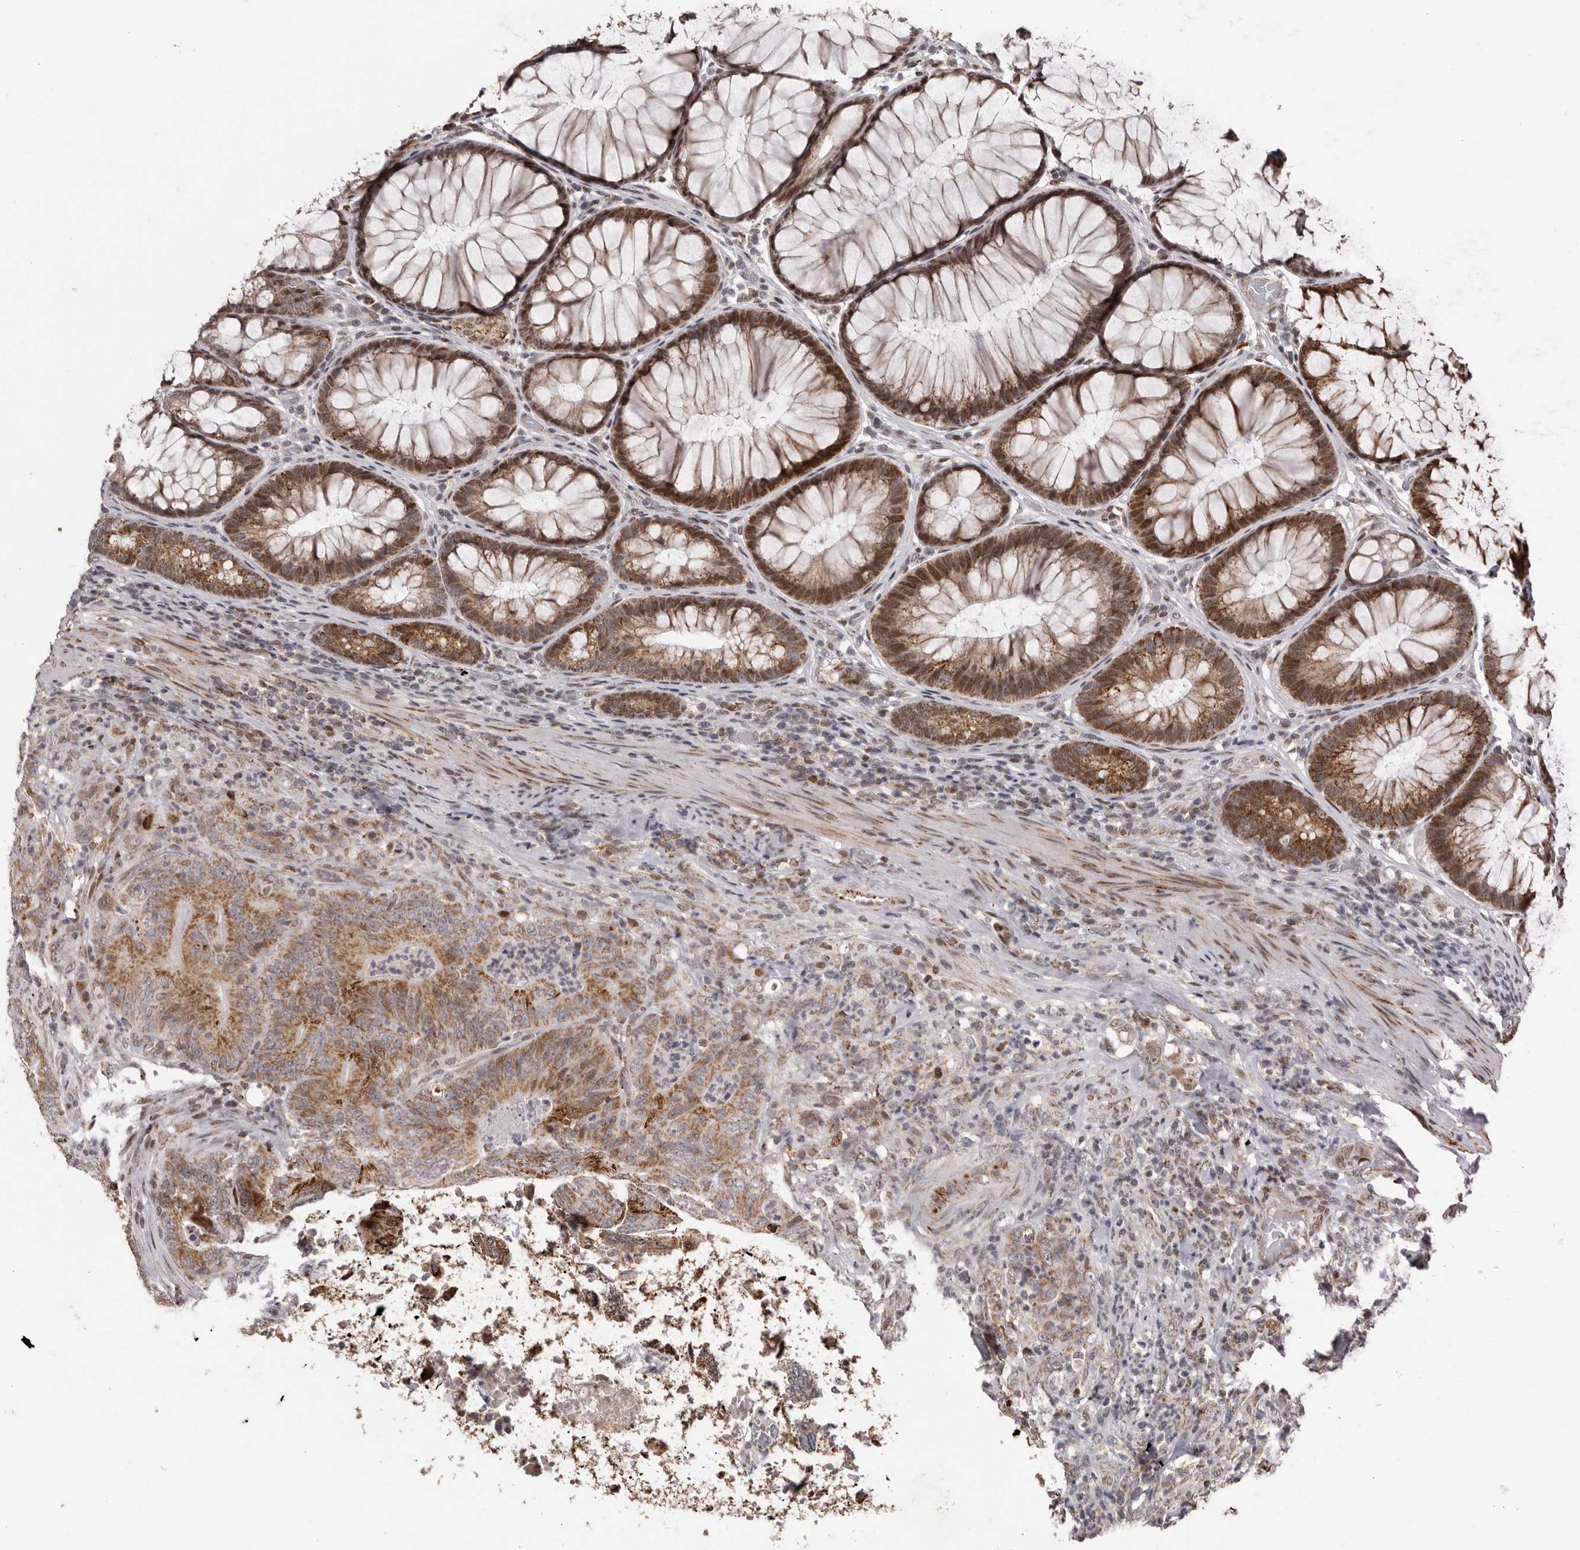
{"staining": {"intensity": "strong", "quantity": ">75%", "location": "cytoplasmic/membranous,nuclear"}, "tissue": "colorectal cancer", "cell_type": "Tumor cells", "image_type": "cancer", "snomed": [{"axis": "morphology", "description": "Normal tissue, NOS"}, {"axis": "topography", "description": "Colon"}], "caption": "Colorectal cancer stained with a brown dye shows strong cytoplasmic/membranous and nuclear positive staining in about >75% of tumor cells.", "gene": "C17orf99", "patient": {"sex": "female", "age": 82}}